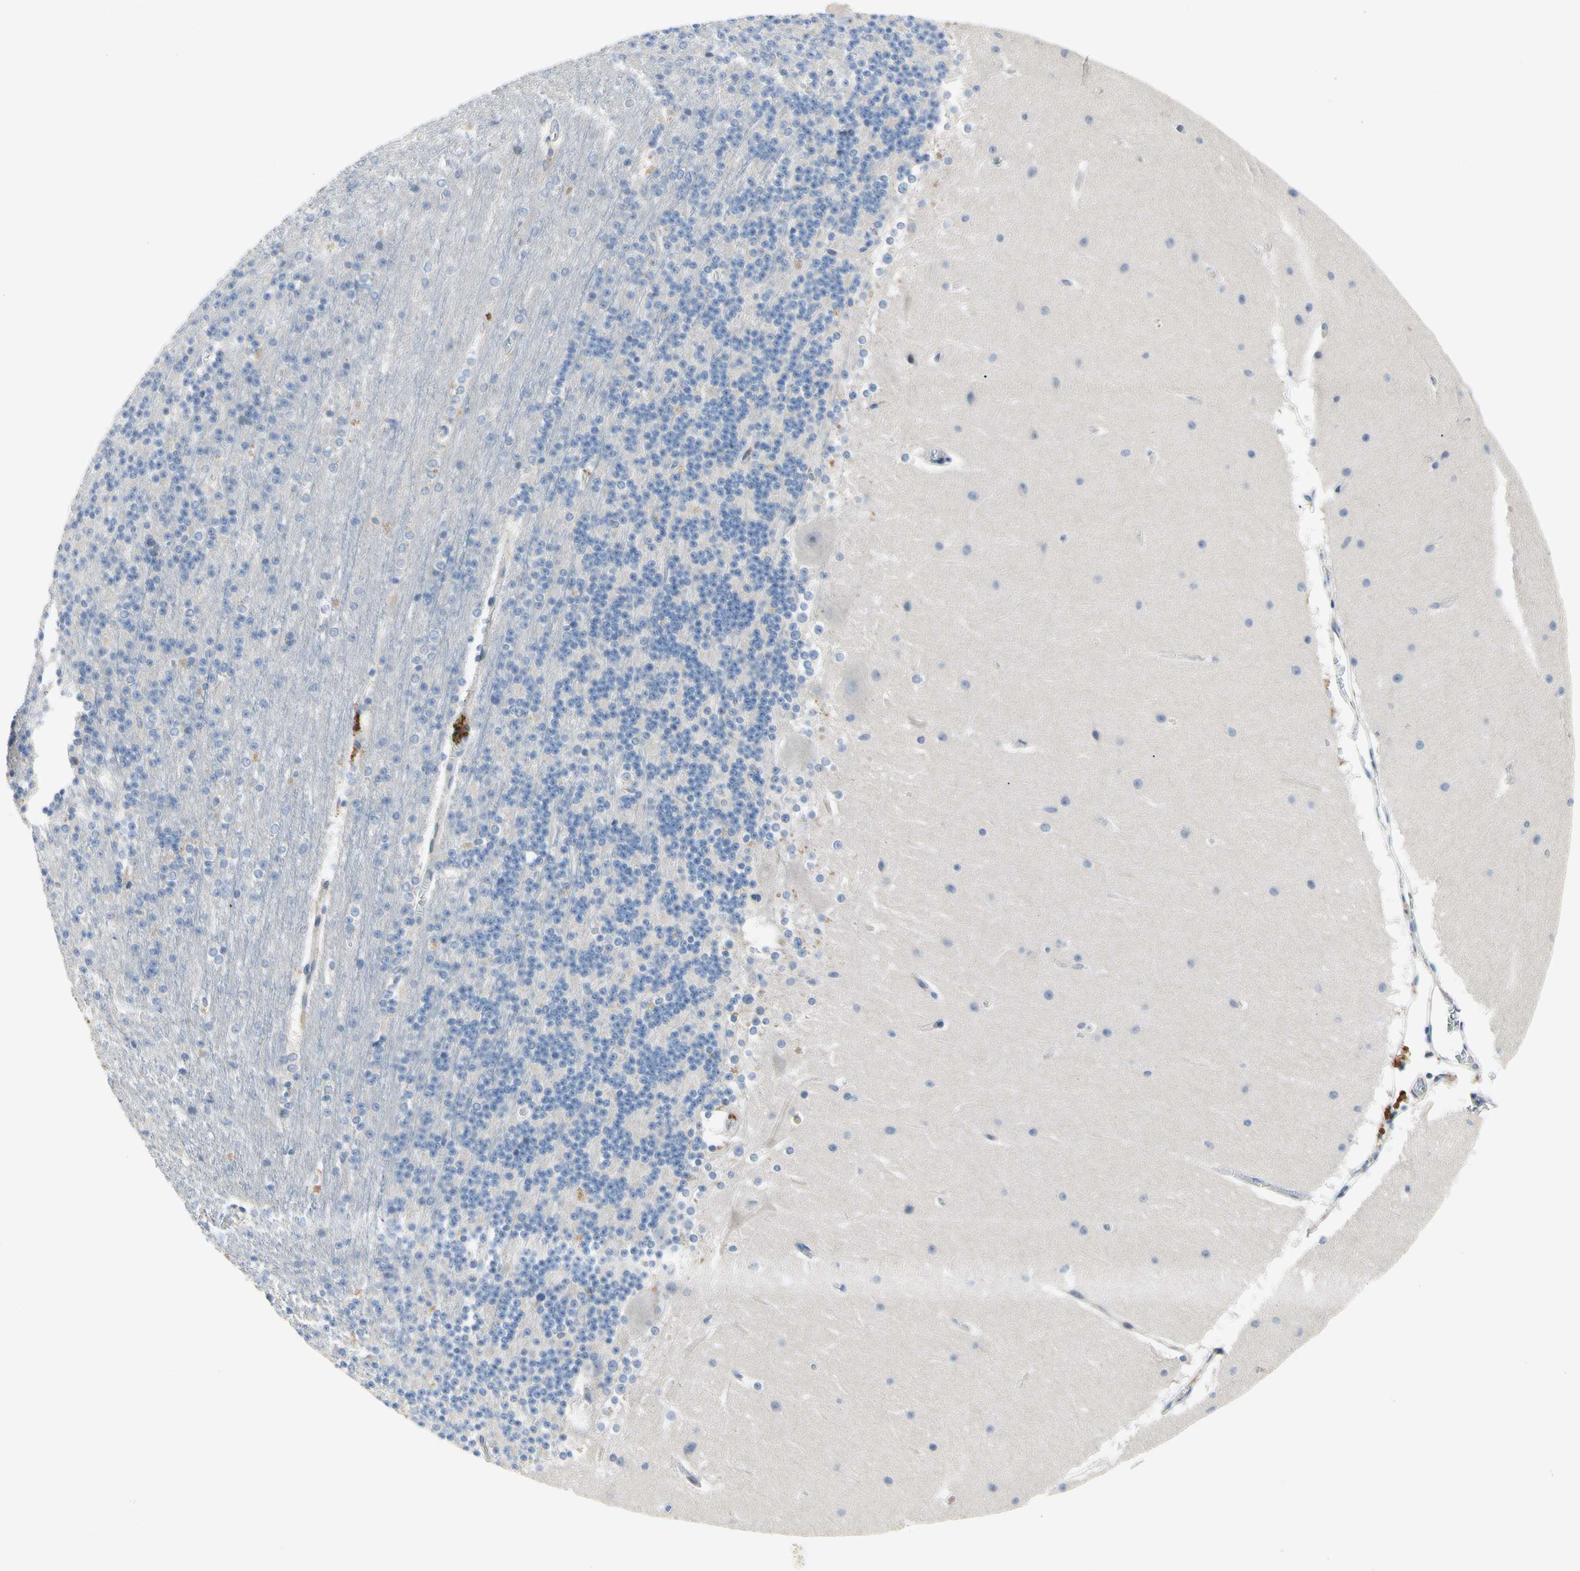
{"staining": {"intensity": "negative", "quantity": "none", "location": "none"}, "tissue": "cerebellum", "cell_type": "Cells in granular layer", "image_type": "normal", "snomed": [{"axis": "morphology", "description": "Normal tissue, NOS"}, {"axis": "topography", "description": "Cerebellum"}], "caption": "The photomicrograph displays no significant positivity in cells in granular layer of cerebellum.", "gene": "GAS6", "patient": {"sex": "female", "age": 19}}